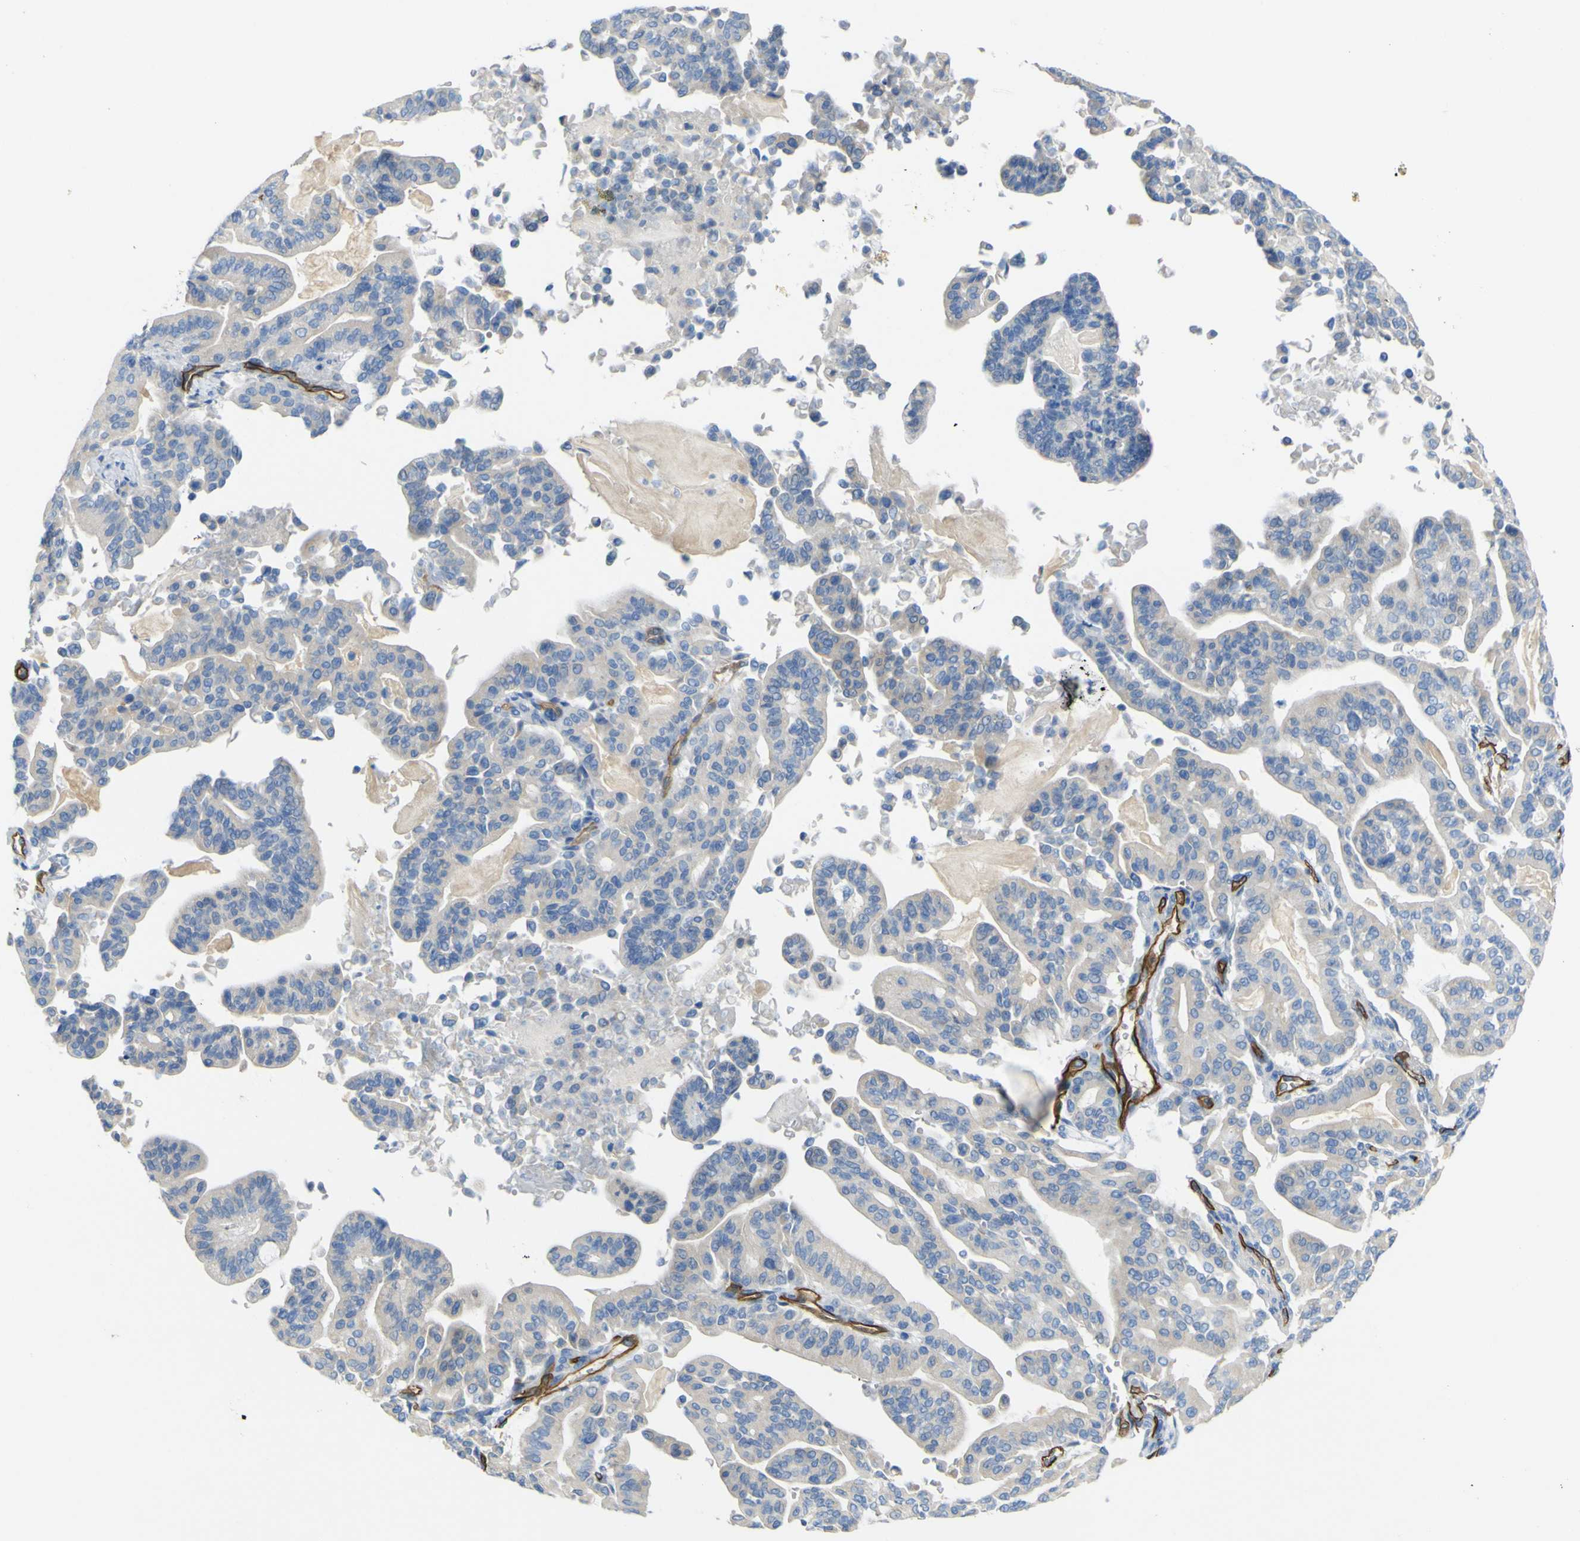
{"staining": {"intensity": "negative", "quantity": "none", "location": "none"}, "tissue": "pancreatic cancer", "cell_type": "Tumor cells", "image_type": "cancer", "snomed": [{"axis": "morphology", "description": "Adenocarcinoma, NOS"}, {"axis": "topography", "description": "Pancreas"}], "caption": "An immunohistochemistry (IHC) image of pancreatic cancer (adenocarcinoma) is shown. There is no staining in tumor cells of pancreatic cancer (adenocarcinoma).", "gene": "CD93", "patient": {"sex": "male", "age": 63}}